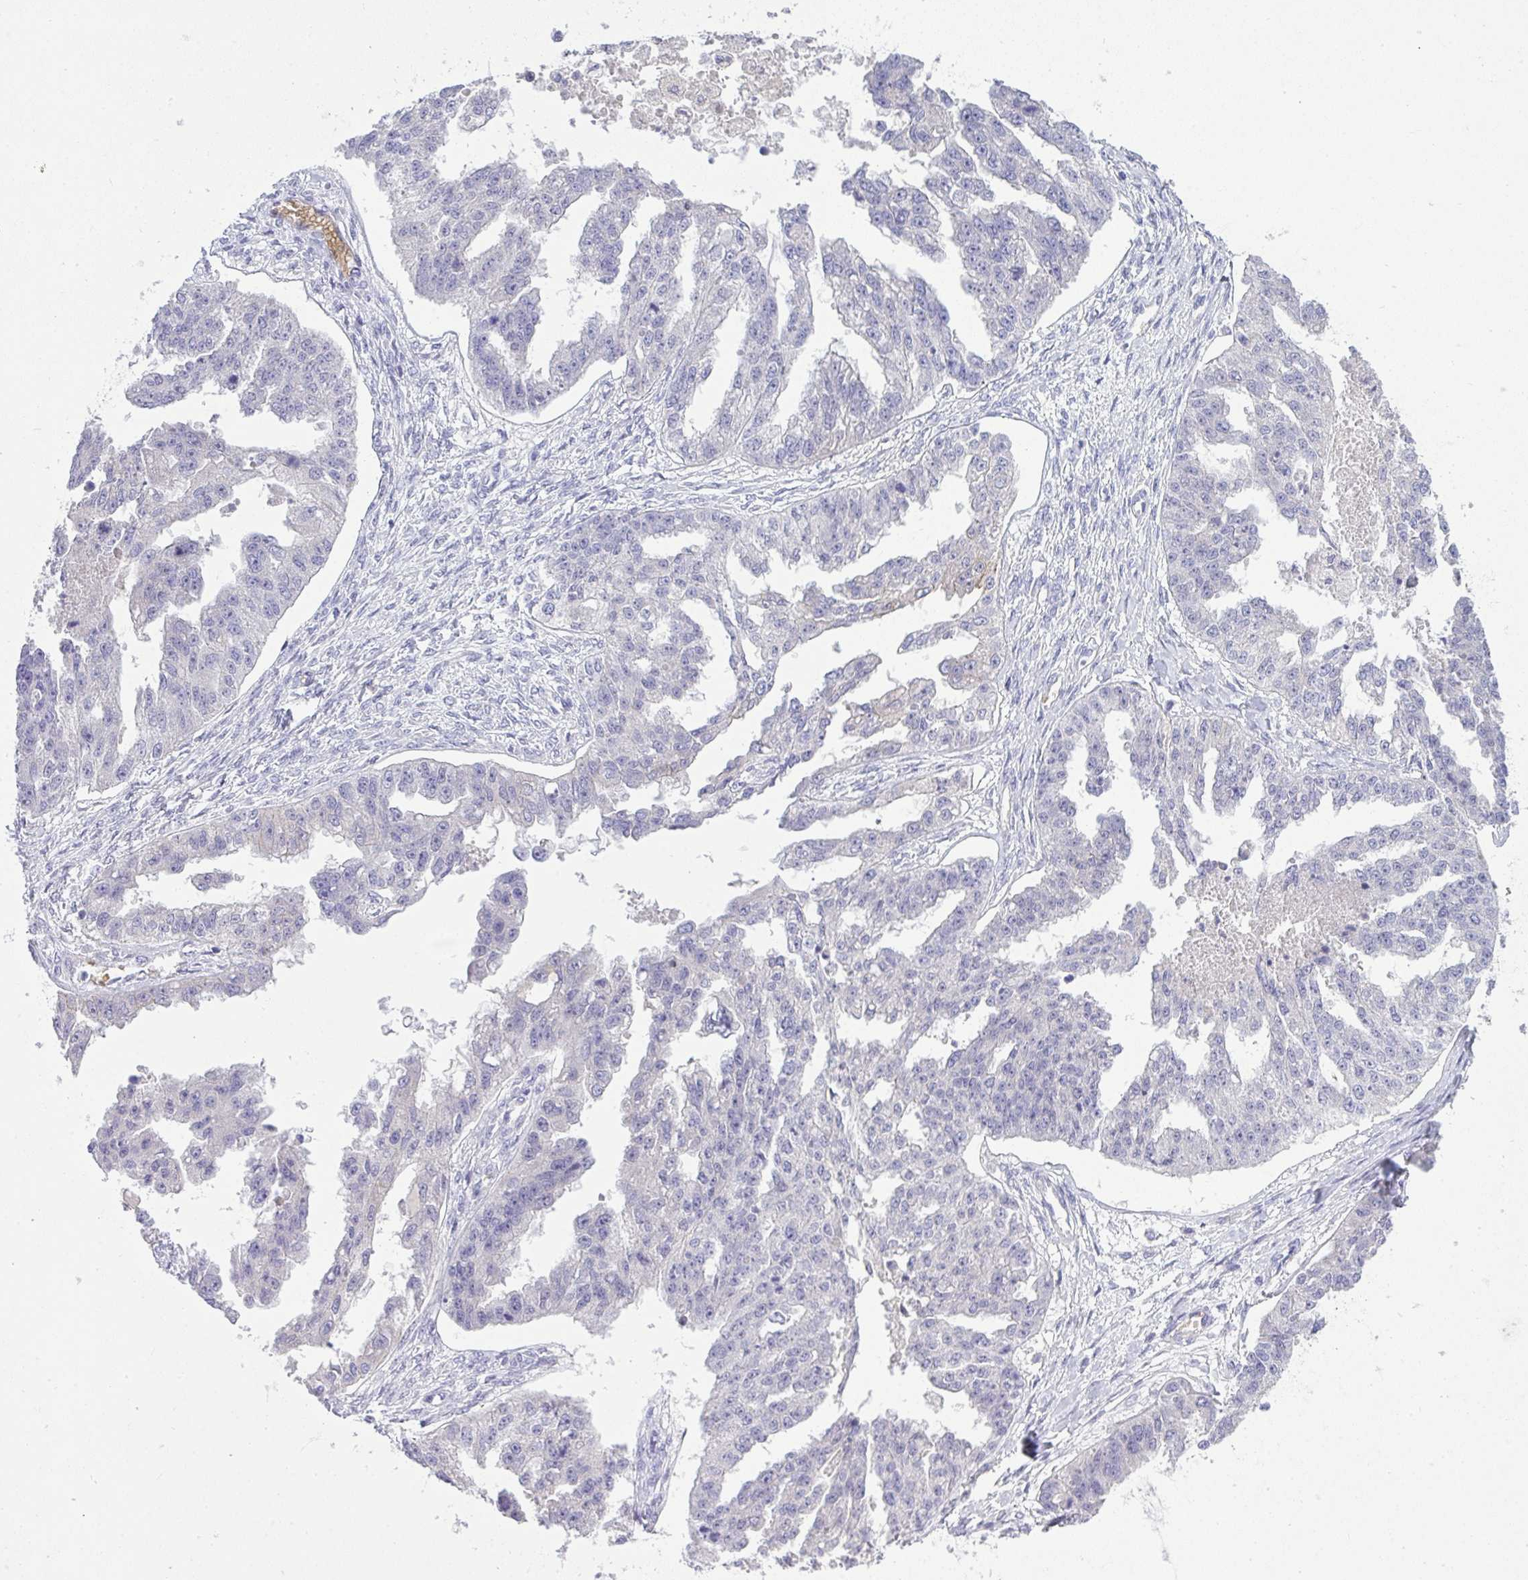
{"staining": {"intensity": "negative", "quantity": "none", "location": "none"}, "tissue": "ovarian cancer", "cell_type": "Tumor cells", "image_type": "cancer", "snomed": [{"axis": "morphology", "description": "Cystadenocarcinoma, serous, NOS"}, {"axis": "topography", "description": "Ovary"}], "caption": "DAB (3,3'-diaminobenzidine) immunohistochemical staining of ovarian cancer exhibits no significant staining in tumor cells.", "gene": "SPTB", "patient": {"sex": "female", "age": 58}}